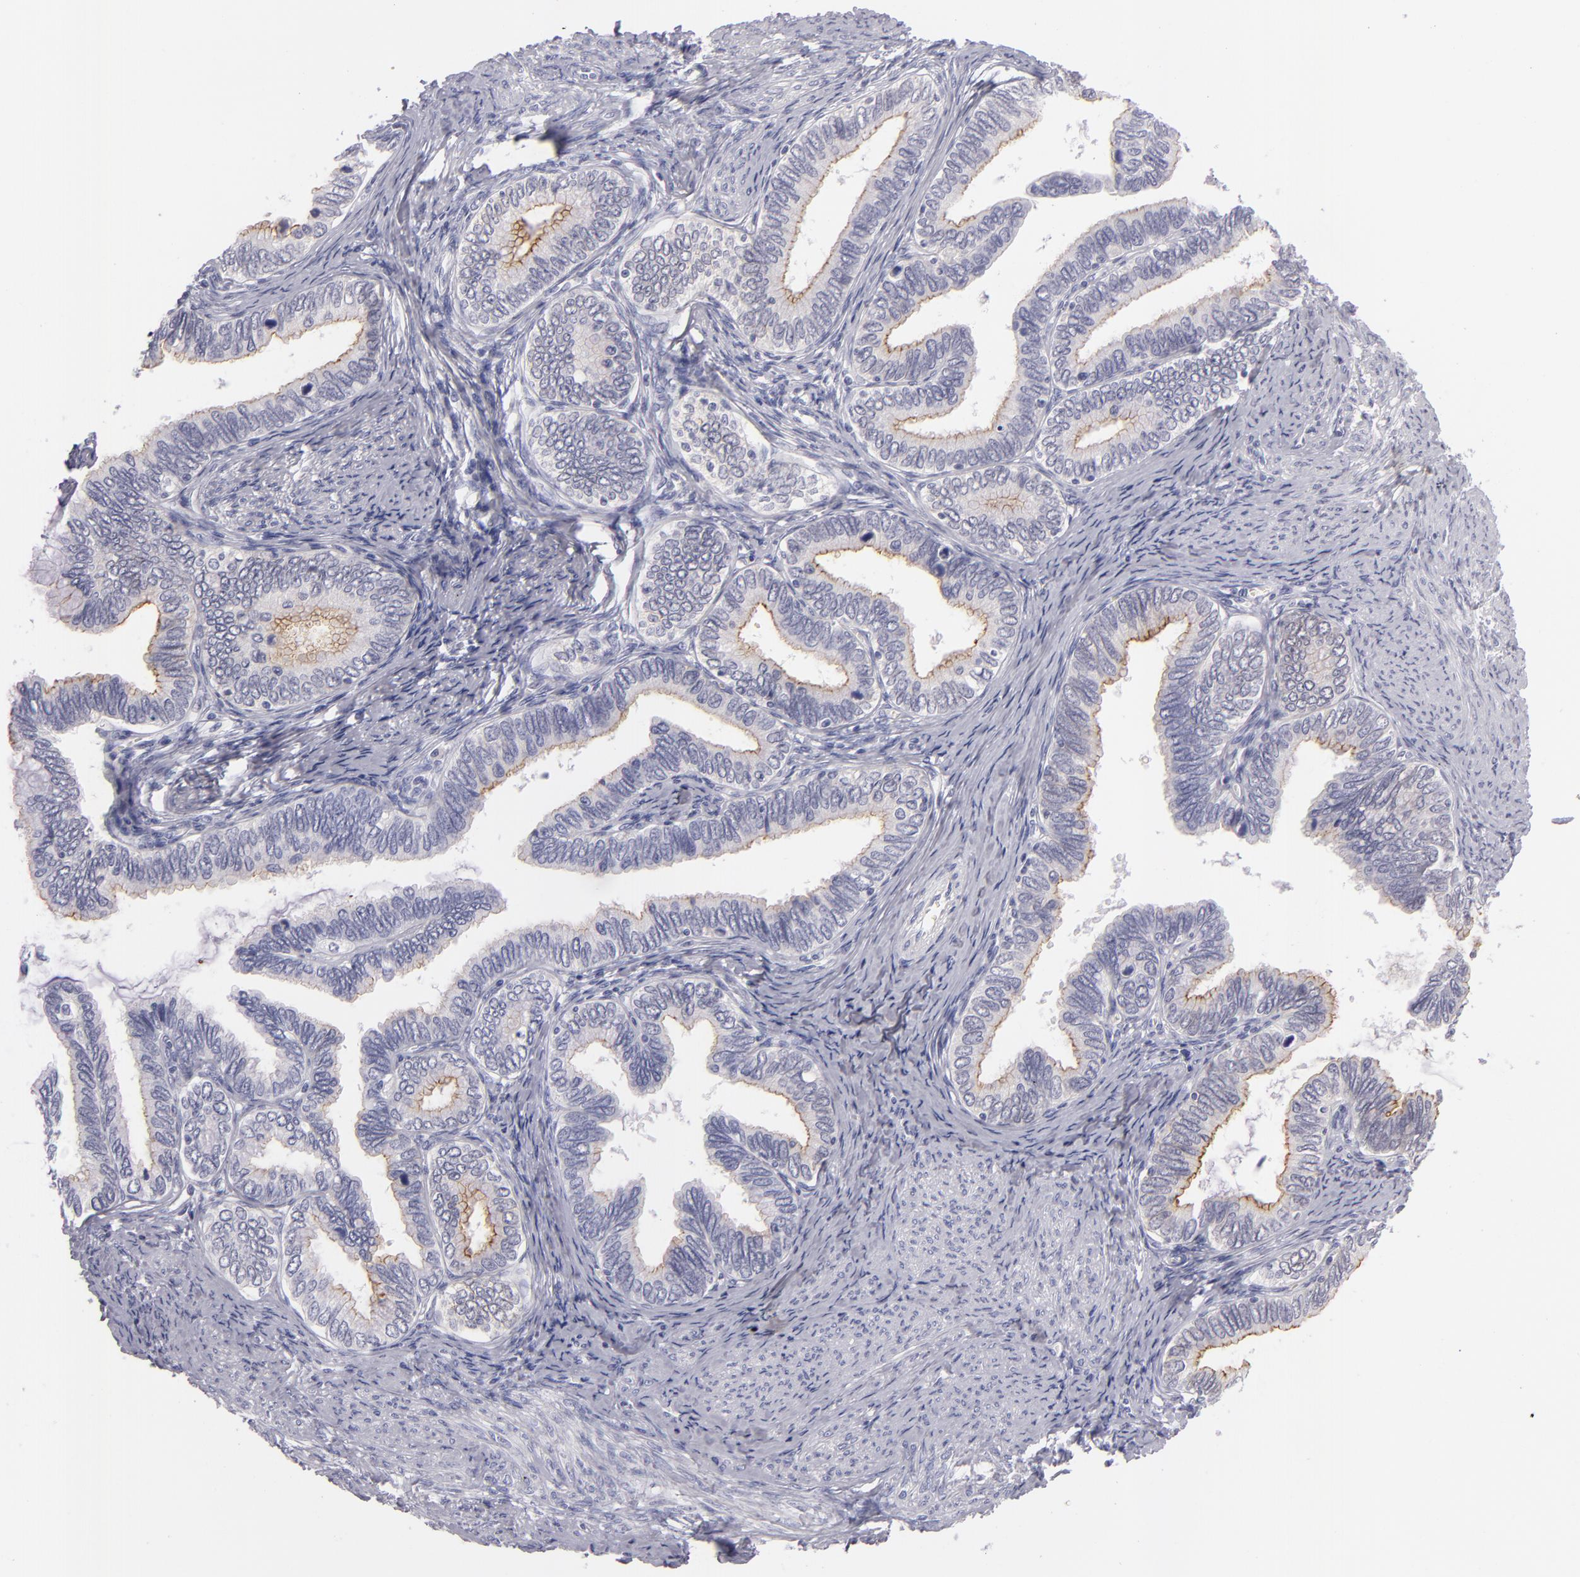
{"staining": {"intensity": "moderate", "quantity": "<25%", "location": "cytoplasmic/membranous"}, "tissue": "cervical cancer", "cell_type": "Tumor cells", "image_type": "cancer", "snomed": [{"axis": "morphology", "description": "Adenocarcinoma, NOS"}, {"axis": "topography", "description": "Cervix"}], "caption": "Immunohistochemical staining of human adenocarcinoma (cervical) demonstrates moderate cytoplasmic/membranous protein expression in about <25% of tumor cells.", "gene": "VIL1", "patient": {"sex": "female", "age": 49}}